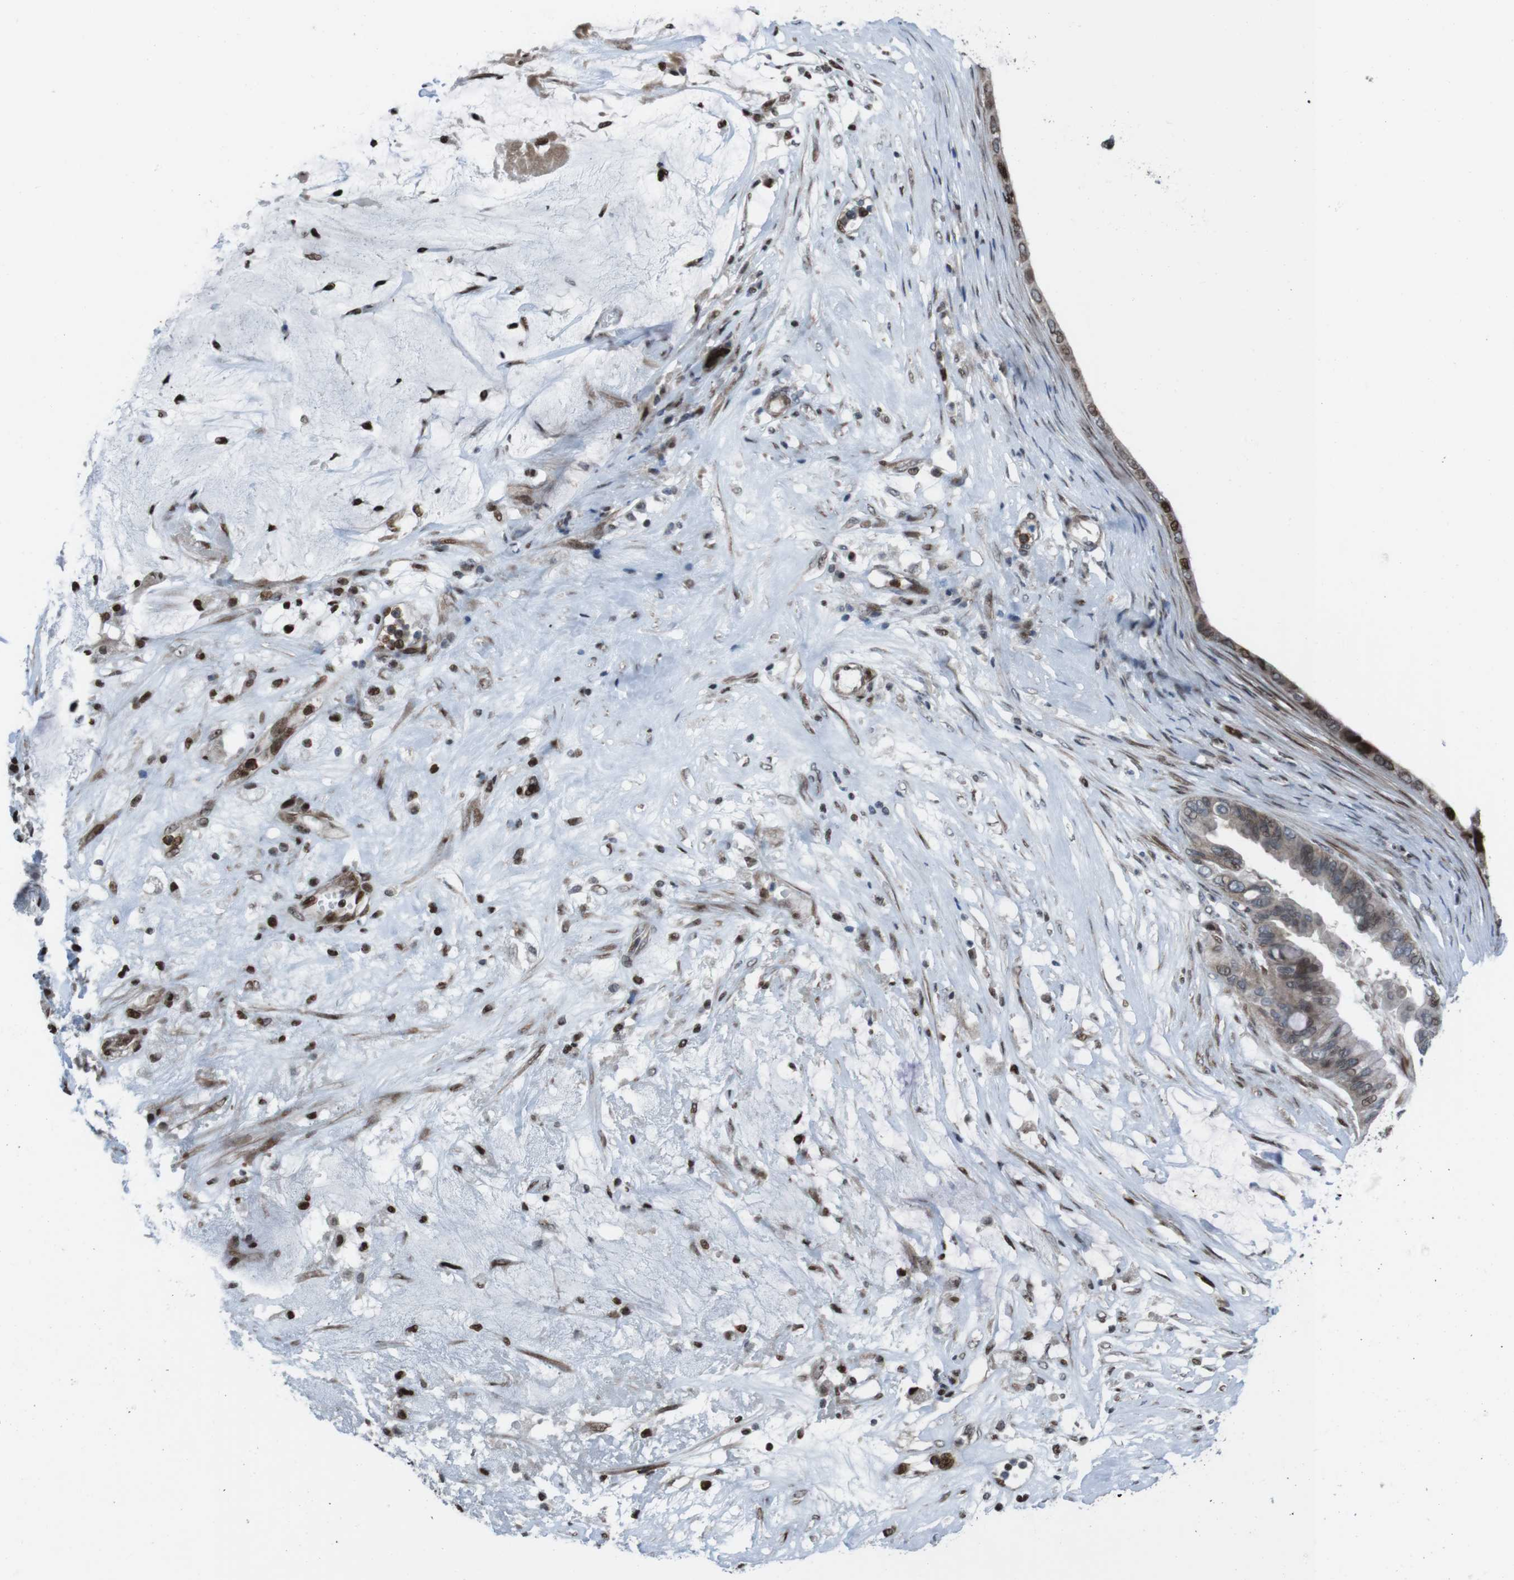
{"staining": {"intensity": "moderate", "quantity": "<25%", "location": "nuclear"}, "tissue": "ovarian cancer", "cell_type": "Tumor cells", "image_type": "cancer", "snomed": [{"axis": "morphology", "description": "Cystadenocarcinoma, mucinous, NOS"}, {"axis": "topography", "description": "Ovary"}], "caption": "Mucinous cystadenocarcinoma (ovarian) was stained to show a protein in brown. There is low levels of moderate nuclear positivity in about <25% of tumor cells. Using DAB (3,3'-diaminobenzidine) (brown) and hematoxylin (blue) stains, captured at high magnification using brightfield microscopy.", "gene": "PBRM1", "patient": {"sex": "female", "age": 80}}